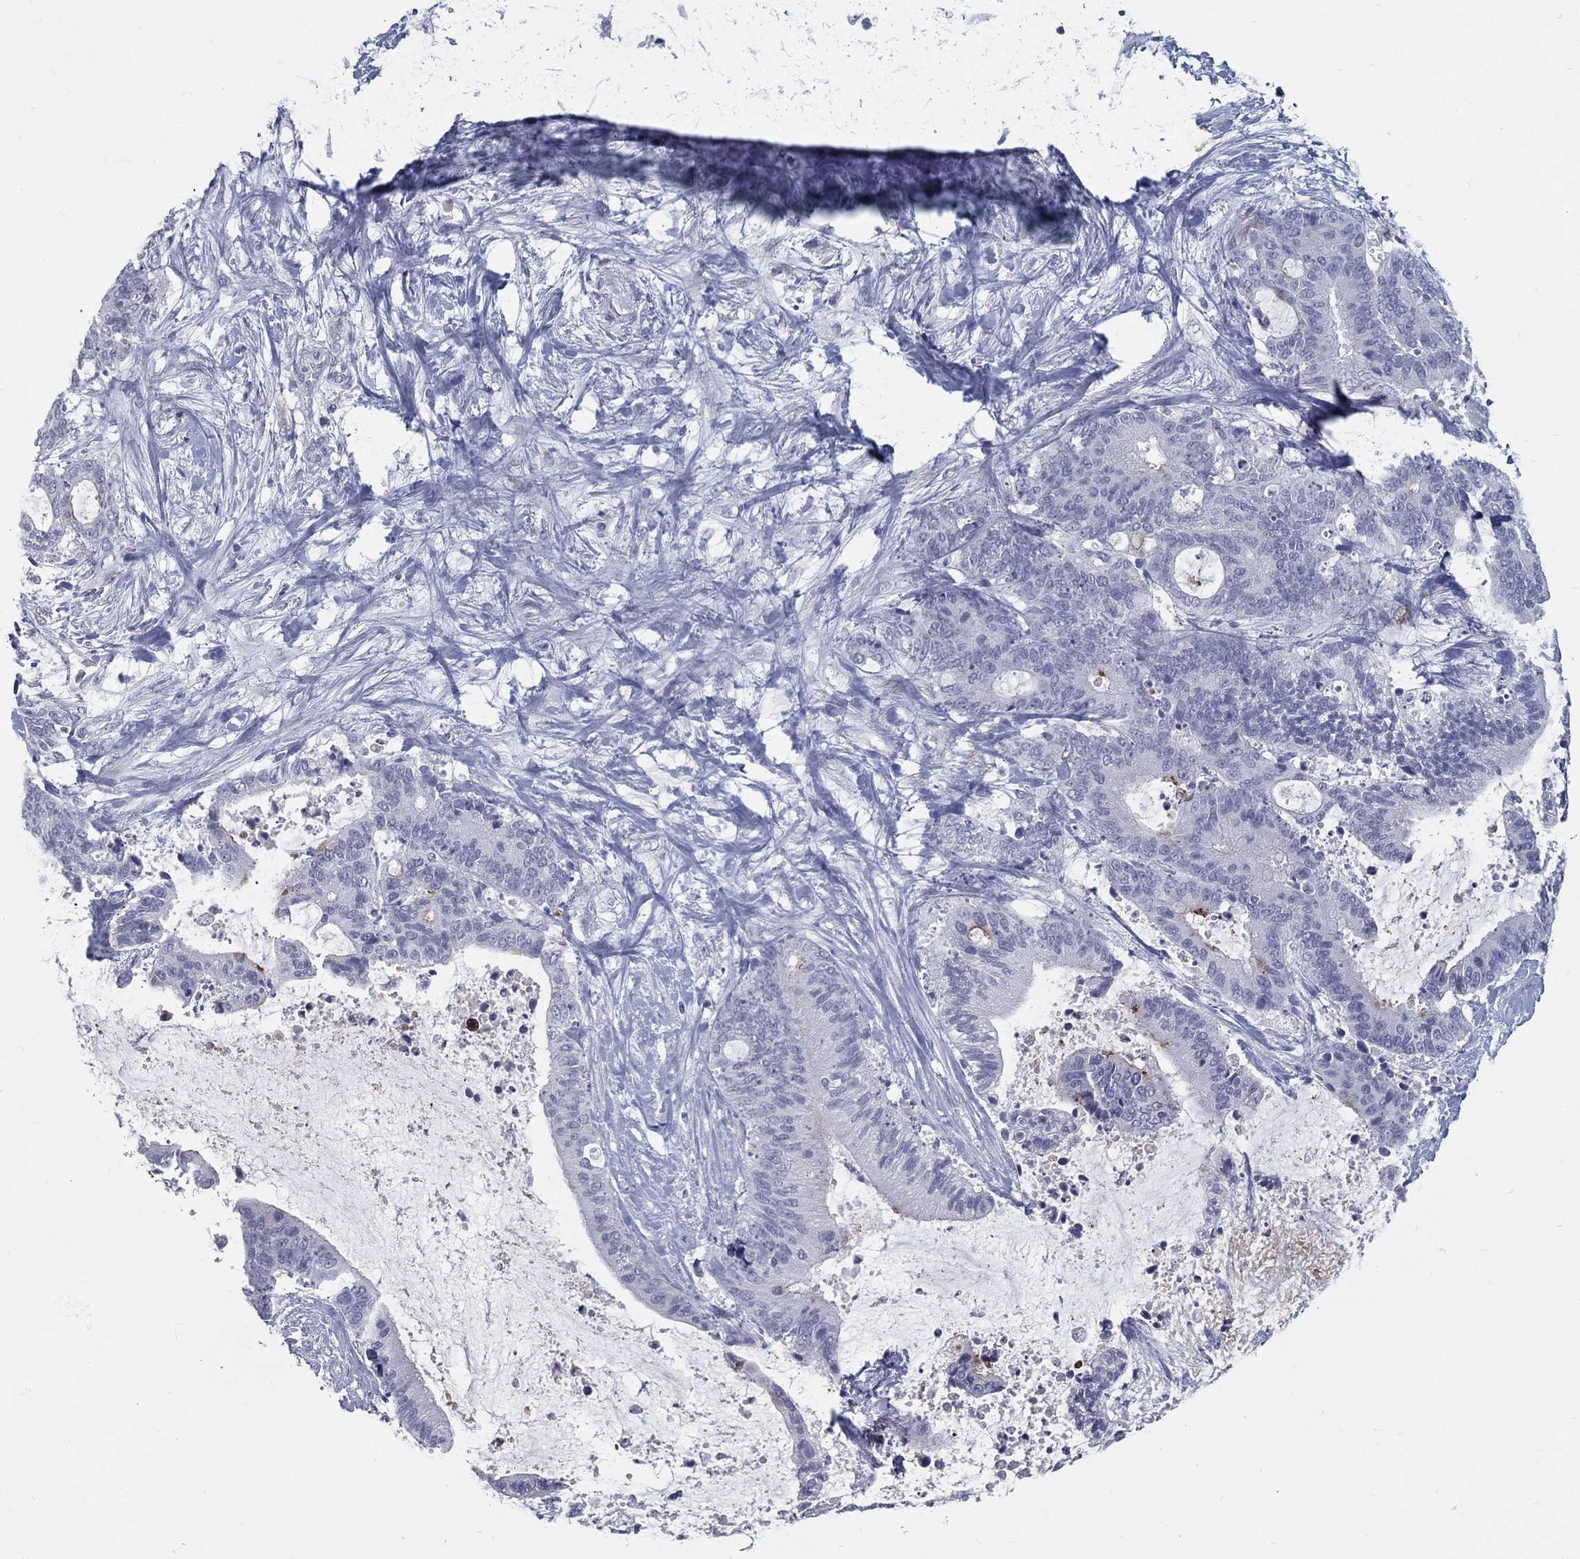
{"staining": {"intensity": "moderate", "quantity": "<25%", "location": "cytoplasmic/membranous"}, "tissue": "liver cancer", "cell_type": "Tumor cells", "image_type": "cancer", "snomed": [{"axis": "morphology", "description": "Cholangiocarcinoma"}, {"axis": "topography", "description": "Liver"}], "caption": "The immunohistochemical stain shows moderate cytoplasmic/membranous positivity in tumor cells of liver cancer tissue. The staining was performed using DAB, with brown indicating positive protein expression. Nuclei are stained blue with hematoxylin.", "gene": "ACE2", "patient": {"sex": "female", "age": 73}}